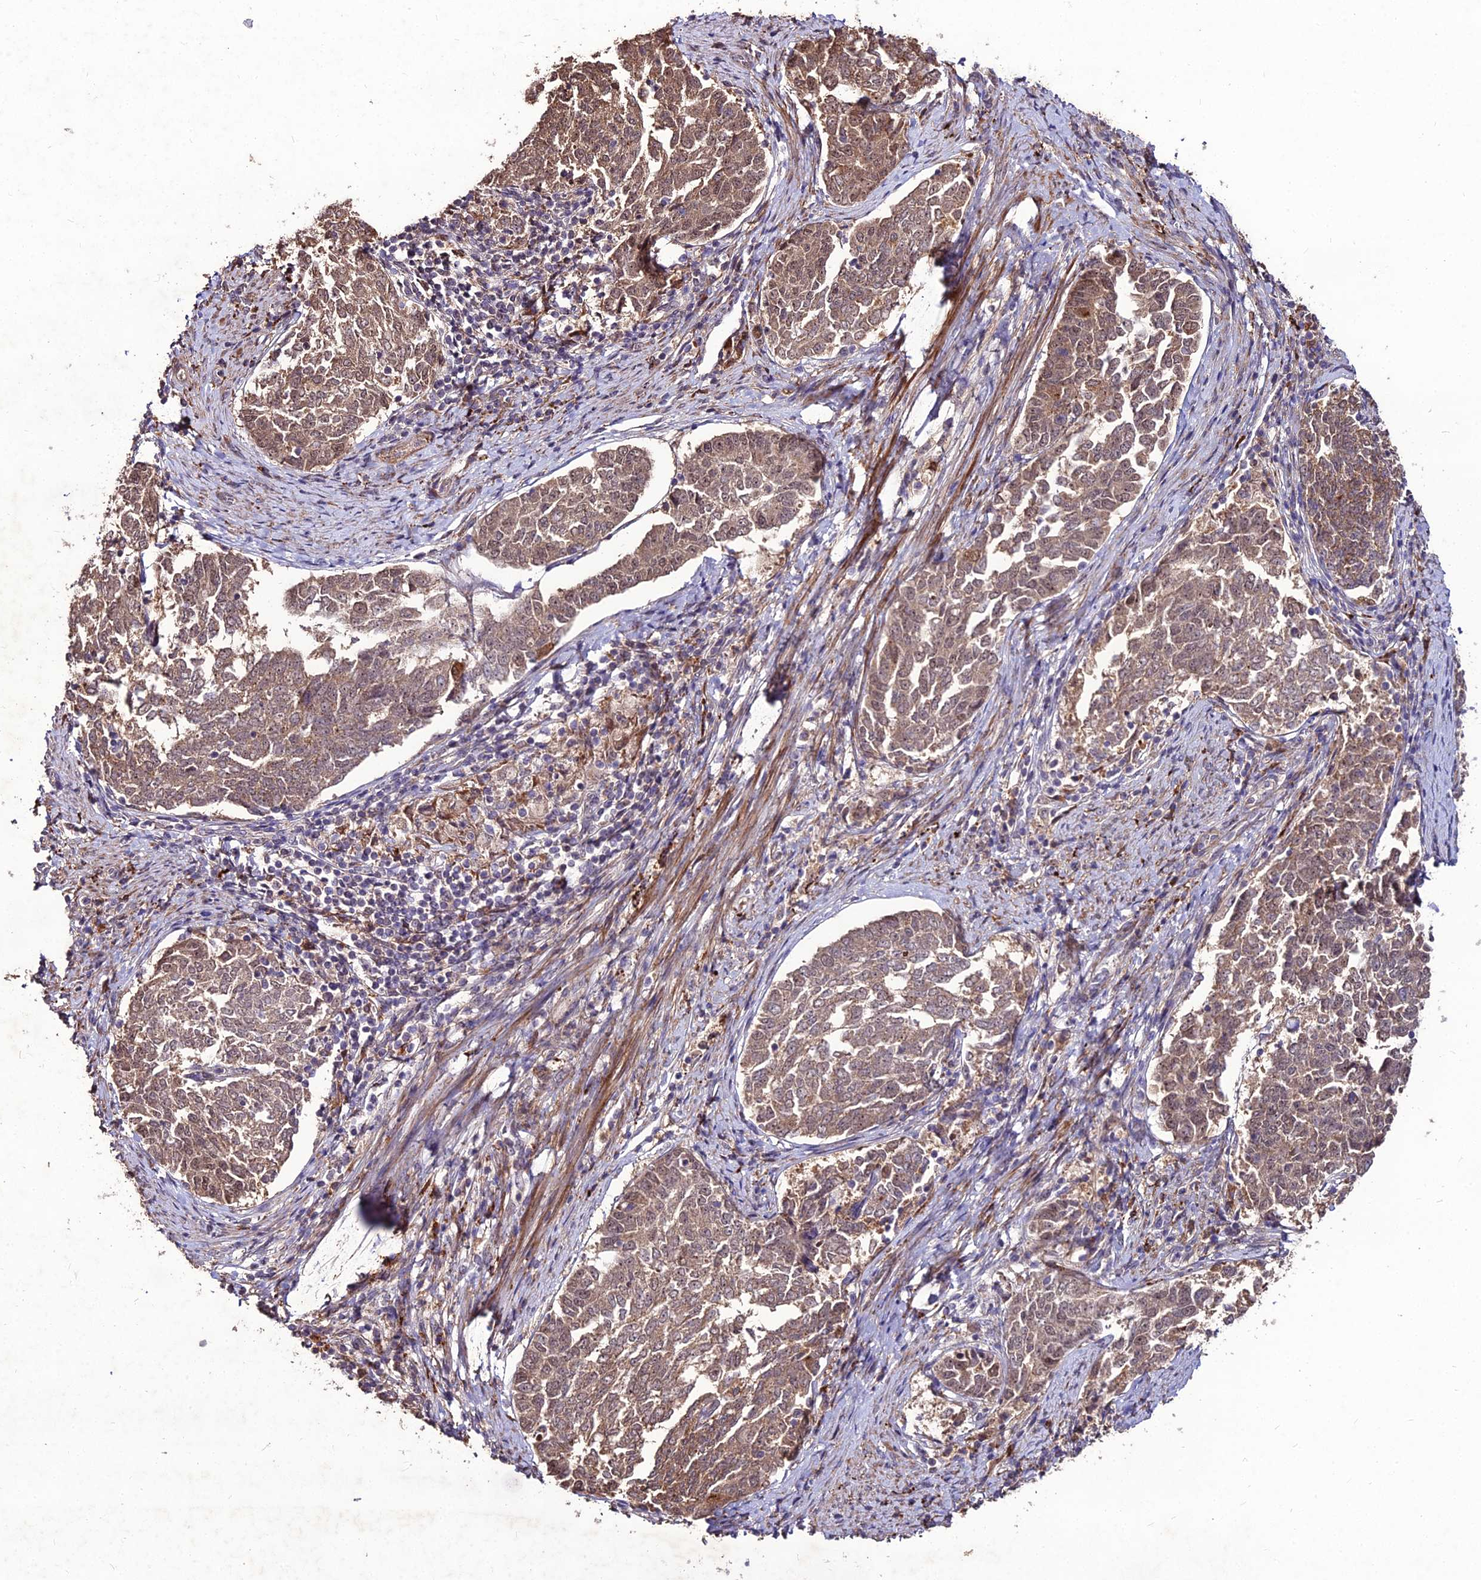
{"staining": {"intensity": "weak", "quantity": ">75%", "location": "cytoplasmic/membranous"}, "tissue": "endometrial cancer", "cell_type": "Tumor cells", "image_type": "cancer", "snomed": [{"axis": "morphology", "description": "Adenocarcinoma, NOS"}, {"axis": "topography", "description": "Endometrium"}], "caption": "Brown immunohistochemical staining in endometrial cancer (adenocarcinoma) displays weak cytoplasmic/membranous positivity in about >75% of tumor cells.", "gene": "ZNF766", "patient": {"sex": "female", "age": 80}}